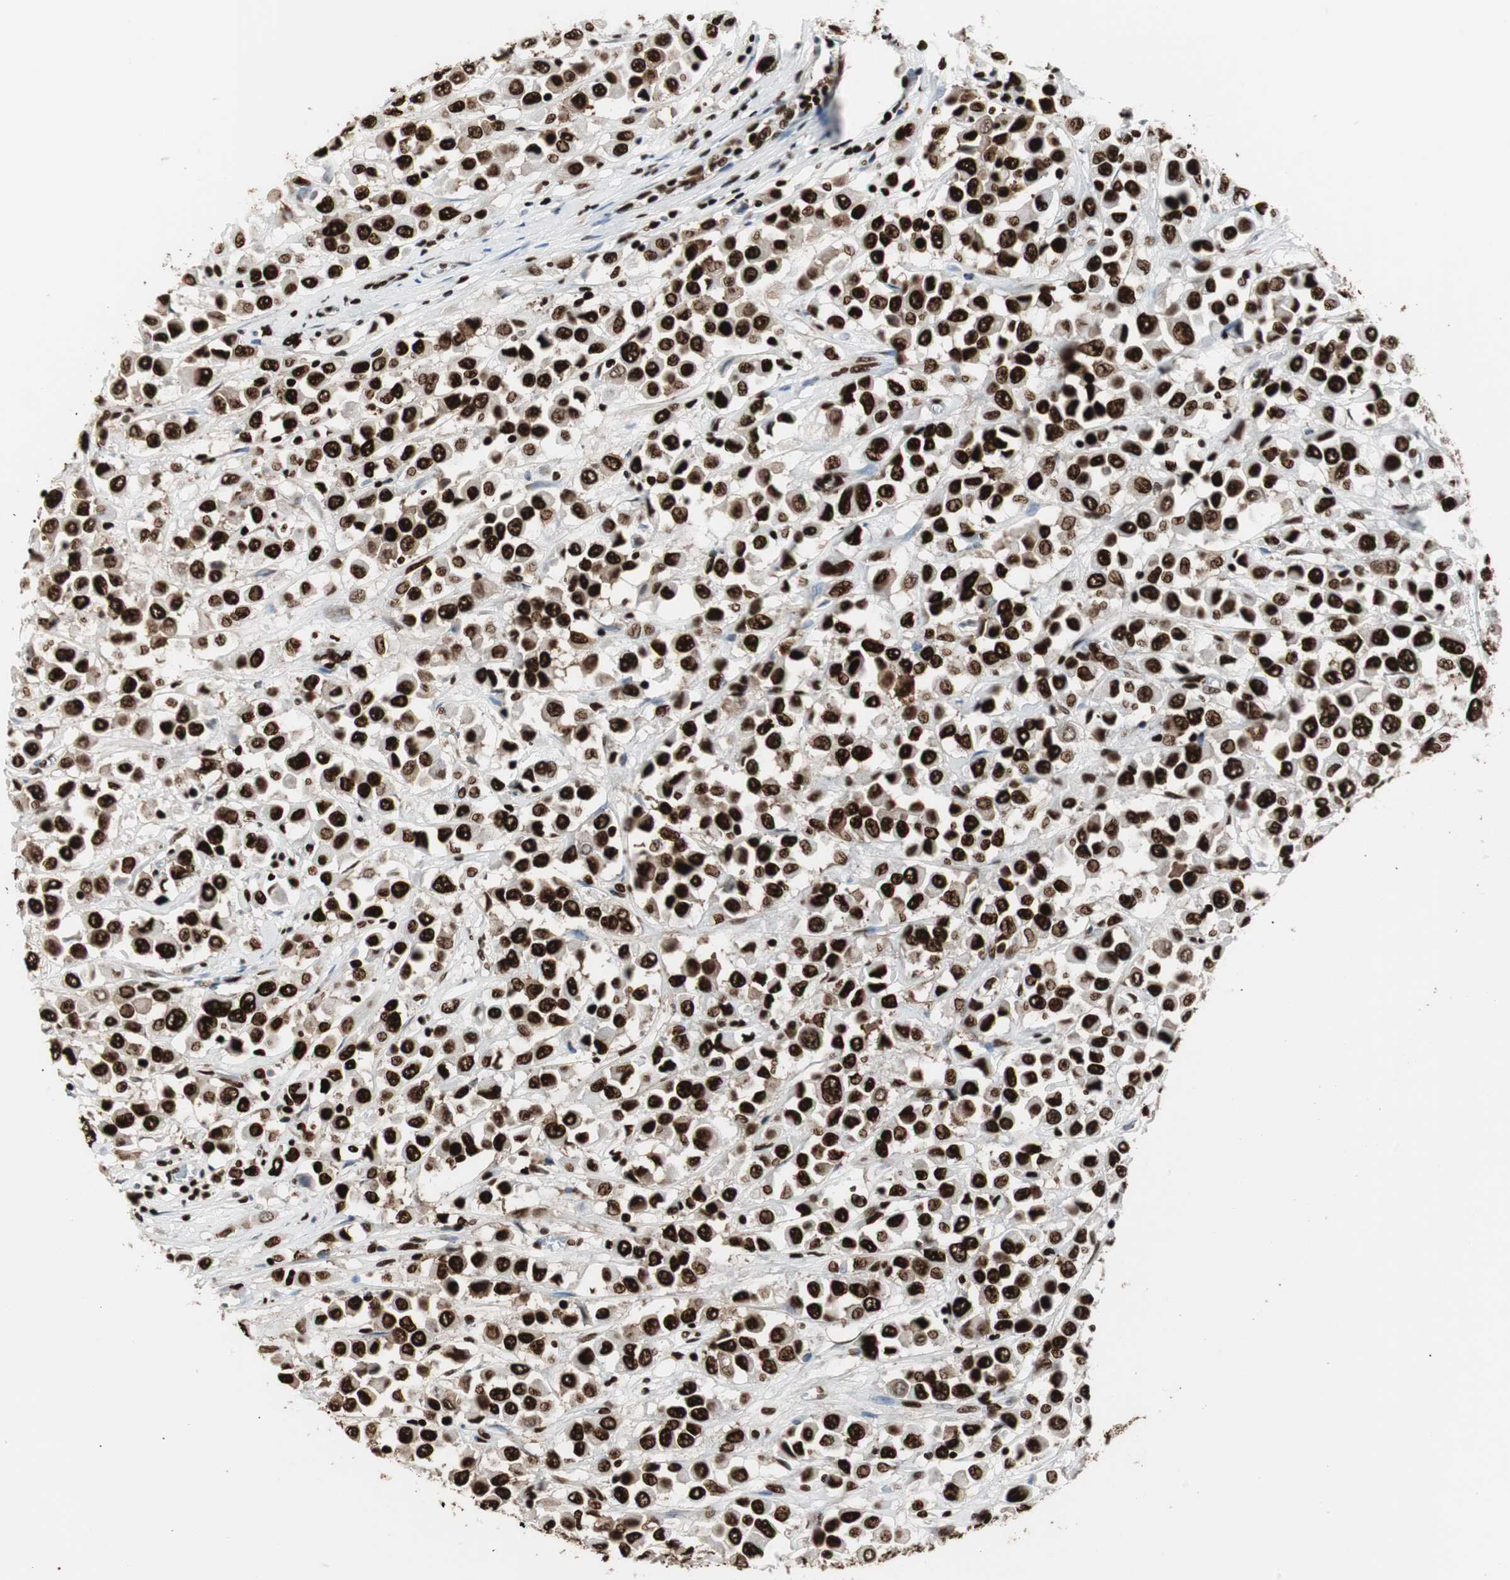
{"staining": {"intensity": "strong", "quantity": ">75%", "location": "nuclear"}, "tissue": "breast cancer", "cell_type": "Tumor cells", "image_type": "cancer", "snomed": [{"axis": "morphology", "description": "Duct carcinoma"}, {"axis": "topography", "description": "Breast"}], "caption": "Breast cancer (invasive ductal carcinoma) stained with a protein marker demonstrates strong staining in tumor cells.", "gene": "MTA2", "patient": {"sex": "female", "age": 61}}